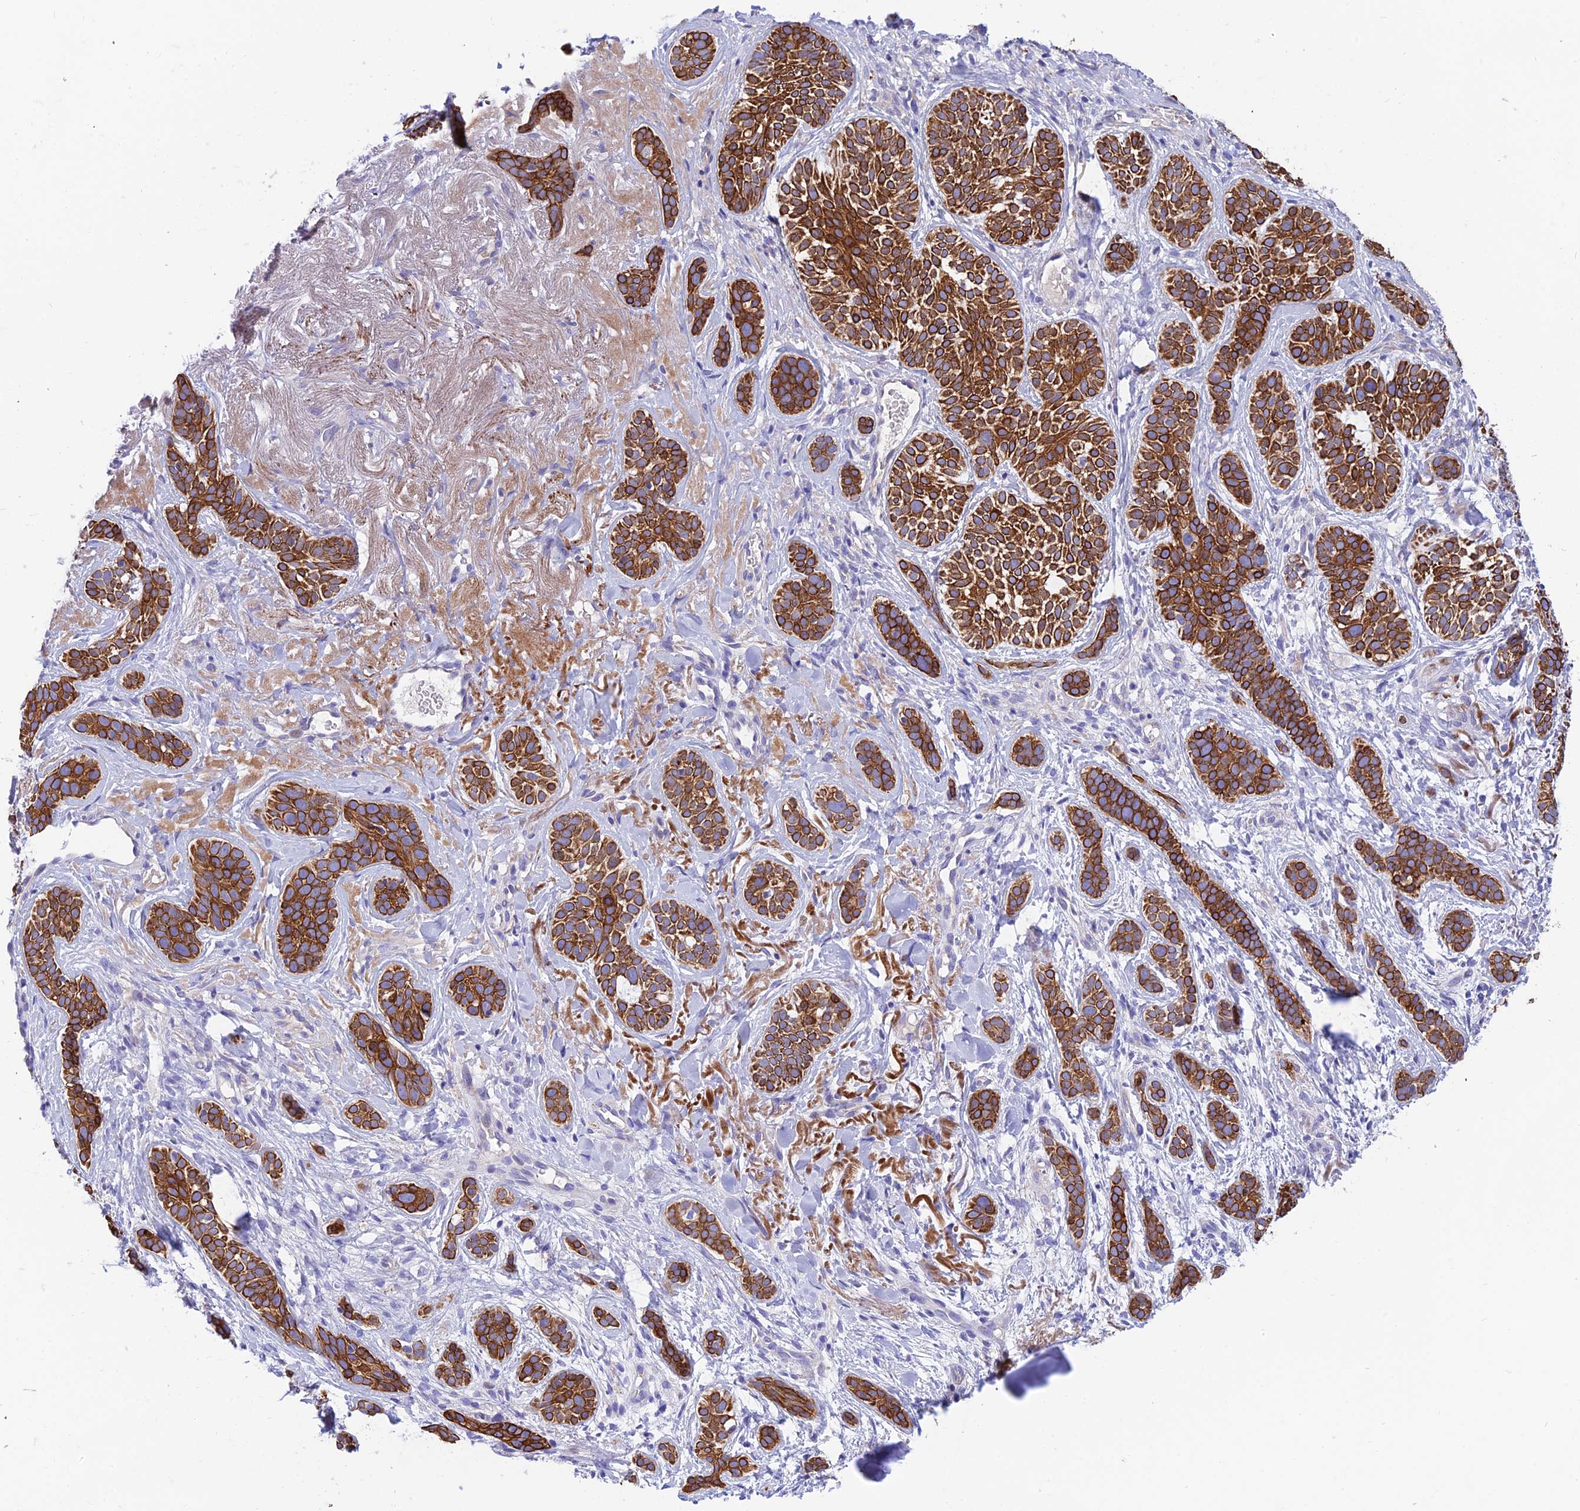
{"staining": {"intensity": "strong", "quantity": ">75%", "location": "cytoplasmic/membranous"}, "tissue": "skin cancer", "cell_type": "Tumor cells", "image_type": "cancer", "snomed": [{"axis": "morphology", "description": "Basal cell carcinoma"}, {"axis": "topography", "description": "Skin"}], "caption": "Skin basal cell carcinoma tissue shows strong cytoplasmic/membranous staining in approximately >75% of tumor cells, visualized by immunohistochemistry.", "gene": "CCDC157", "patient": {"sex": "male", "age": 71}}